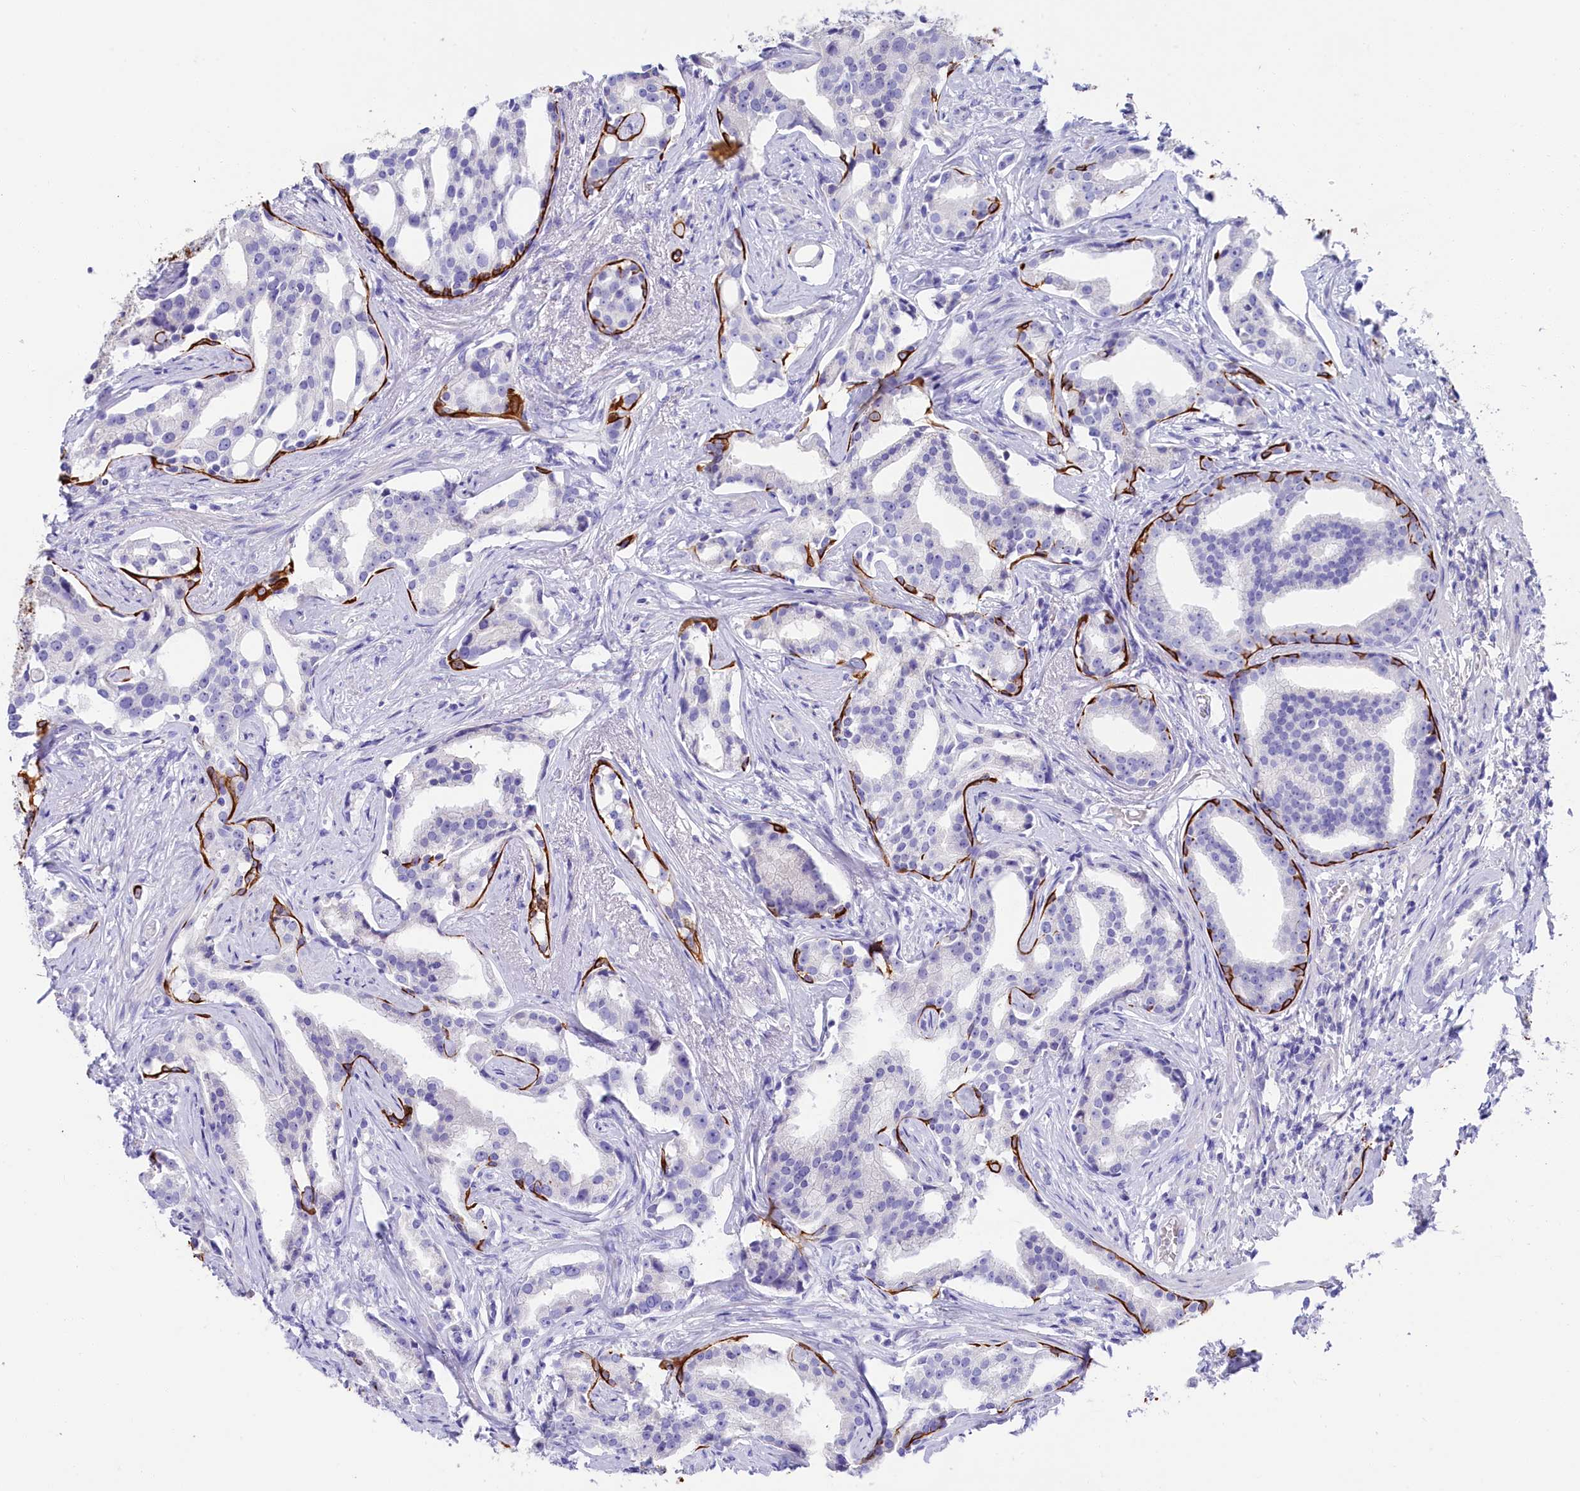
{"staining": {"intensity": "negative", "quantity": "none", "location": "none"}, "tissue": "prostate cancer", "cell_type": "Tumor cells", "image_type": "cancer", "snomed": [{"axis": "morphology", "description": "Adenocarcinoma, High grade"}, {"axis": "topography", "description": "Prostate"}], "caption": "Prostate adenocarcinoma (high-grade) was stained to show a protein in brown. There is no significant expression in tumor cells. (DAB immunohistochemistry, high magnification).", "gene": "SULT2A1", "patient": {"sex": "male", "age": 67}}